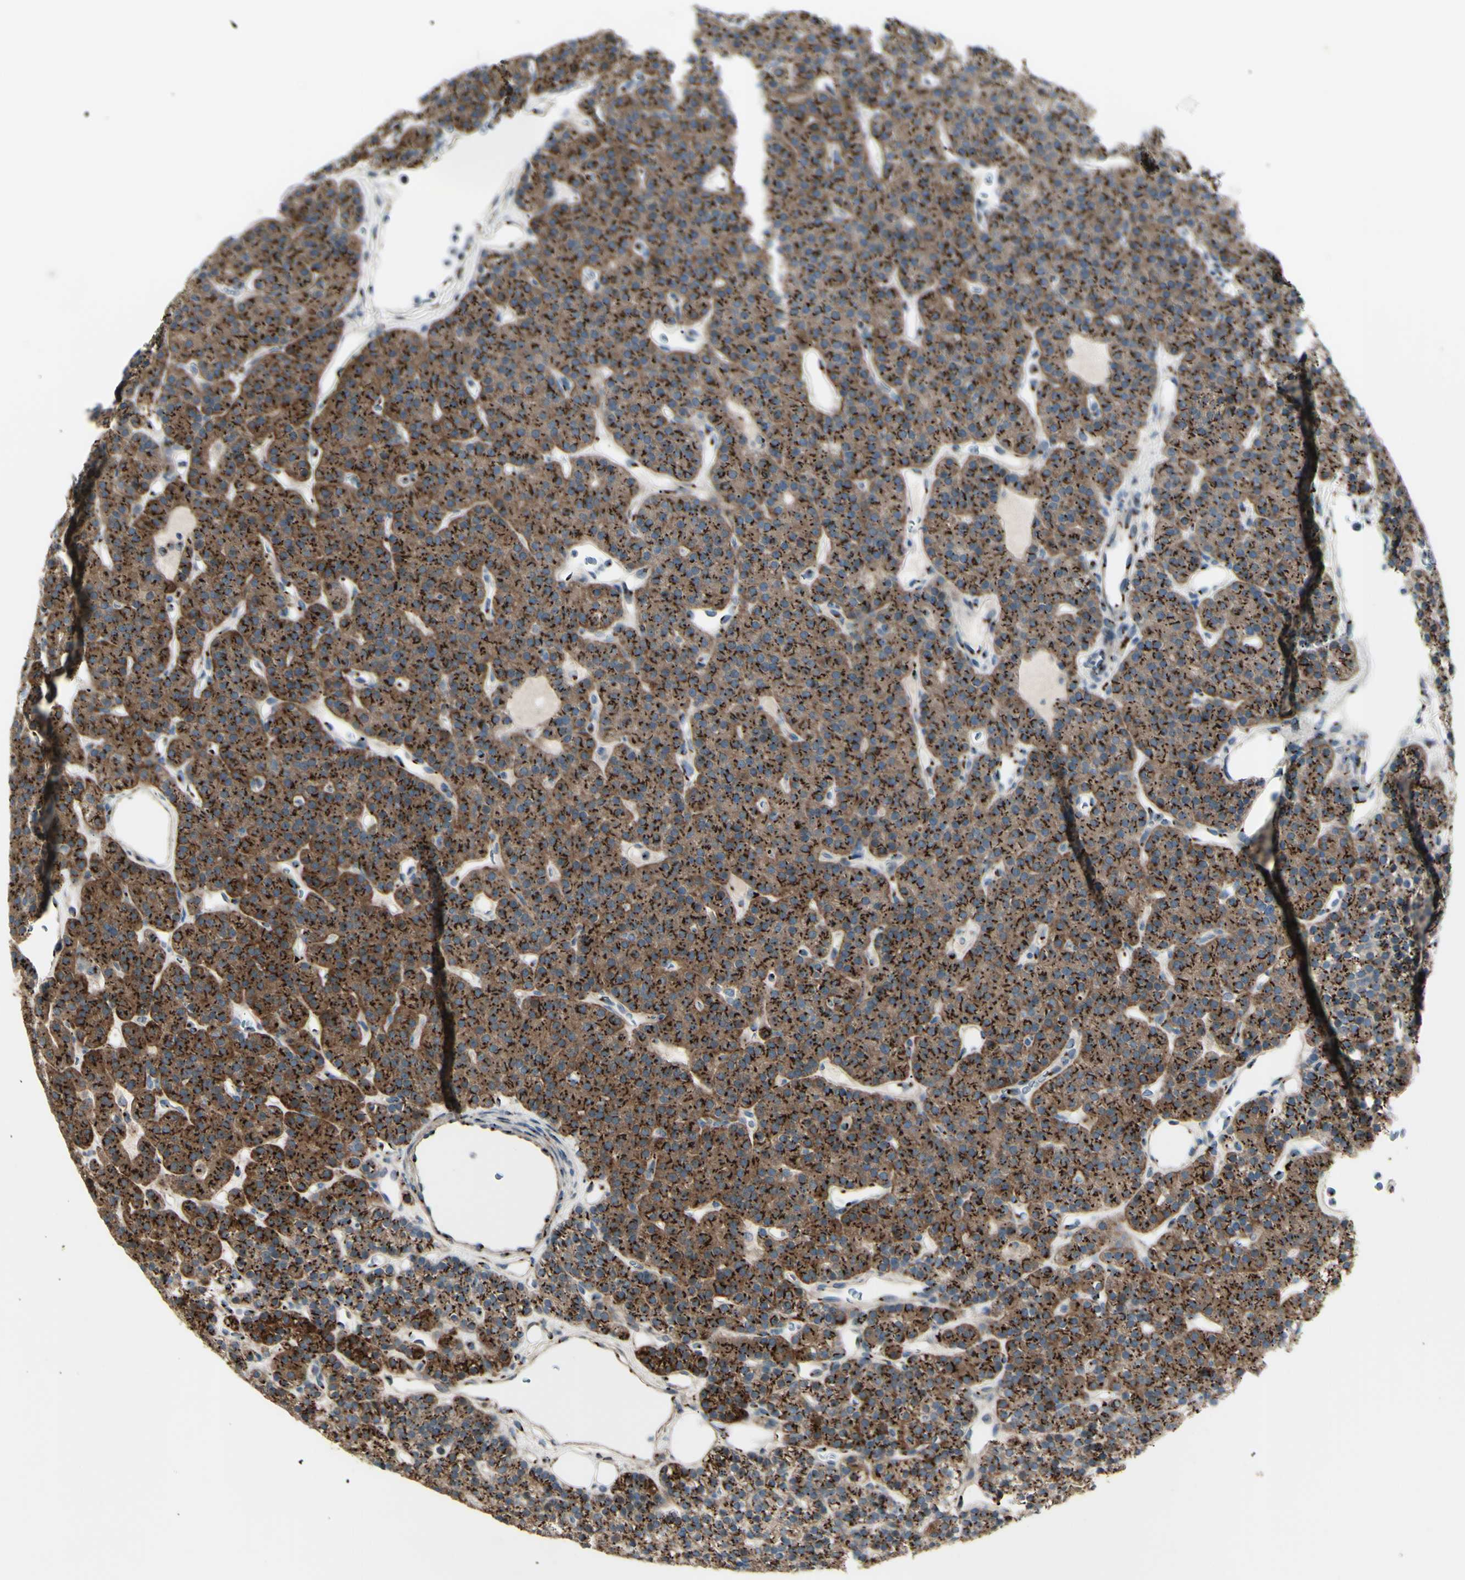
{"staining": {"intensity": "strong", "quantity": ">75%", "location": "cytoplasmic/membranous"}, "tissue": "parathyroid gland", "cell_type": "Glandular cells", "image_type": "normal", "snomed": [{"axis": "morphology", "description": "Normal tissue, NOS"}, {"axis": "morphology", "description": "Hyperplasia, NOS"}, {"axis": "topography", "description": "Parathyroid gland"}], "caption": "A high amount of strong cytoplasmic/membranous expression is seen in approximately >75% of glandular cells in benign parathyroid gland.", "gene": "BPNT2", "patient": {"sex": "male", "age": 44}}